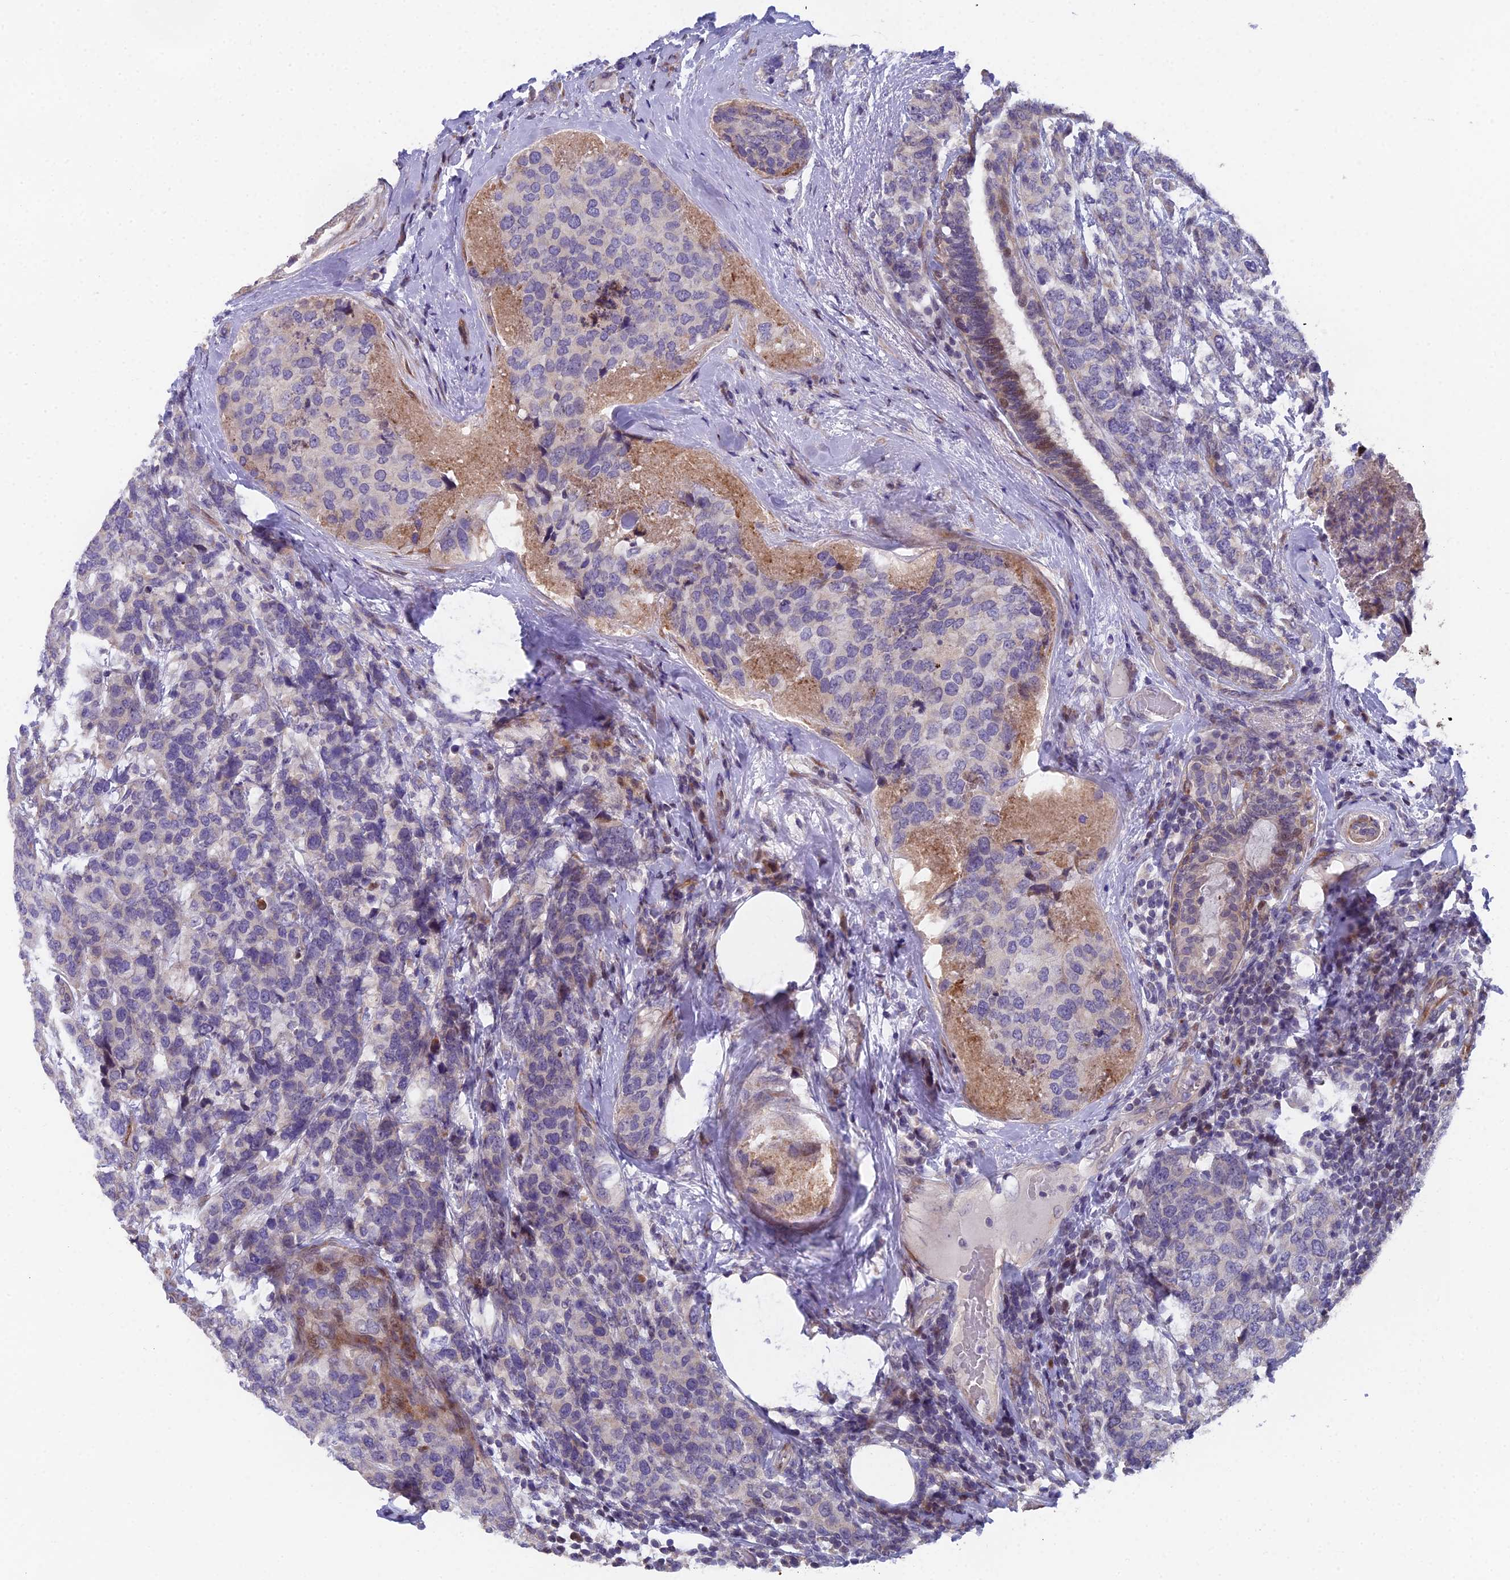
{"staining": {"intensity": "negative", "quantity": "none", "location": "none"}, "tissue": "breast cancer", "cell_type": "Tumor cells", "image_type": "cancer", "snomed": [{"axis": "morphology", "description": "Lobular carcinoma"}, {"axis": "topography", "description": "Breast"}], "caption": "Lobular carcinoma (breast) stained for a protein using IHC displays no expression tumor cells.", "gene": "RAB28", "patient": {"sex": "female", "age": 59}}